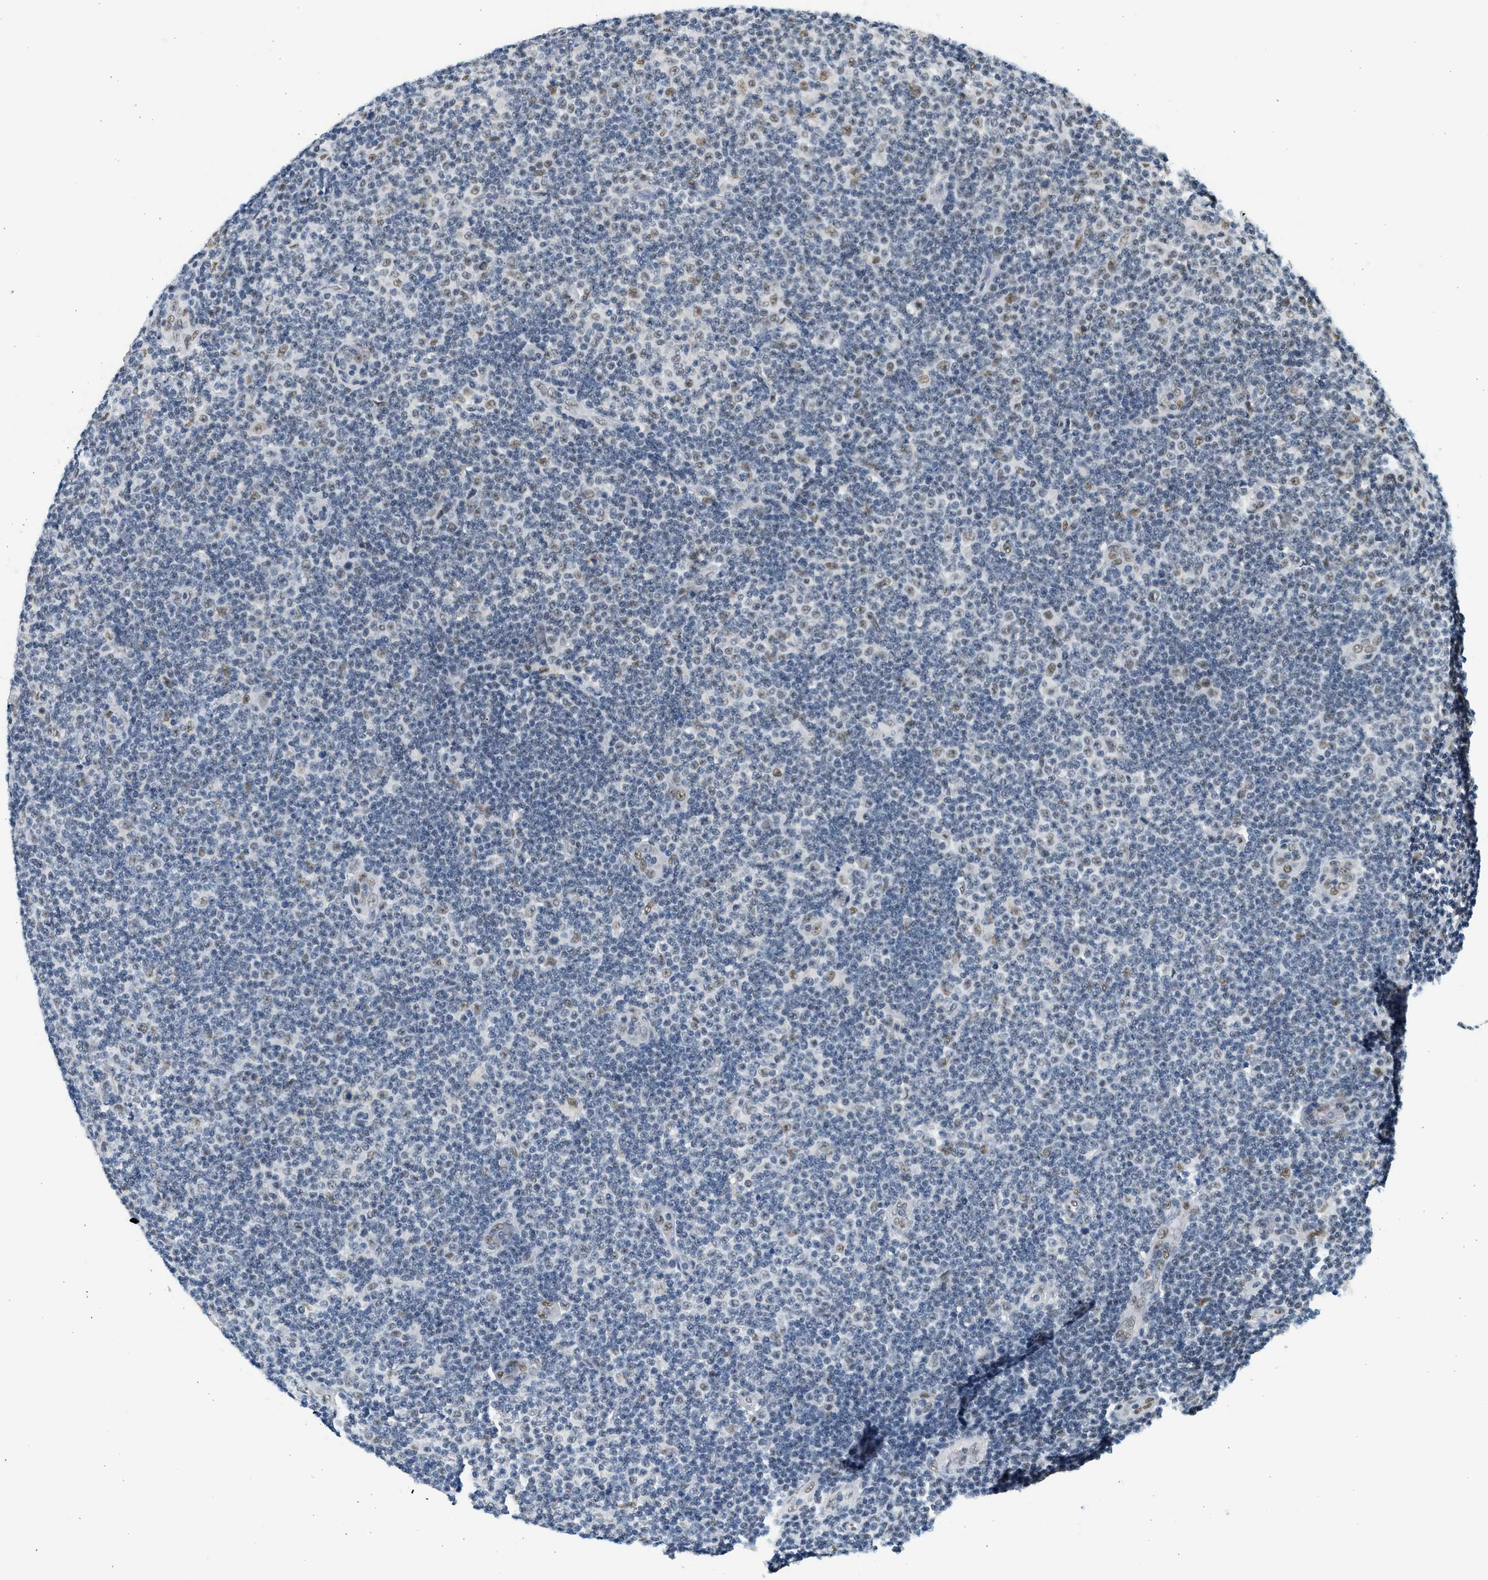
{"staining": {"intensity": "weak", "quantity": "<25%", "location": "nuclear"}, "tissue": "lymphoma", "cell_type": "Tumor cells", "image_type": "cancer", "snomed": [{"axis": "morphology", "description": "Malignant lymphoma, non-Hodgkin's type, Low grade"}, {"axis": "topography", "description": "Lymph node"}], "caption": "Human malignant lymphoma, non-Hodgkin's type (low-grade) stained for a protein using immunohistochemistry (IHC) shows no expression in tumor cells.", "gene": "HIPK1", "patient": {"sex": "male", "age": 83}}